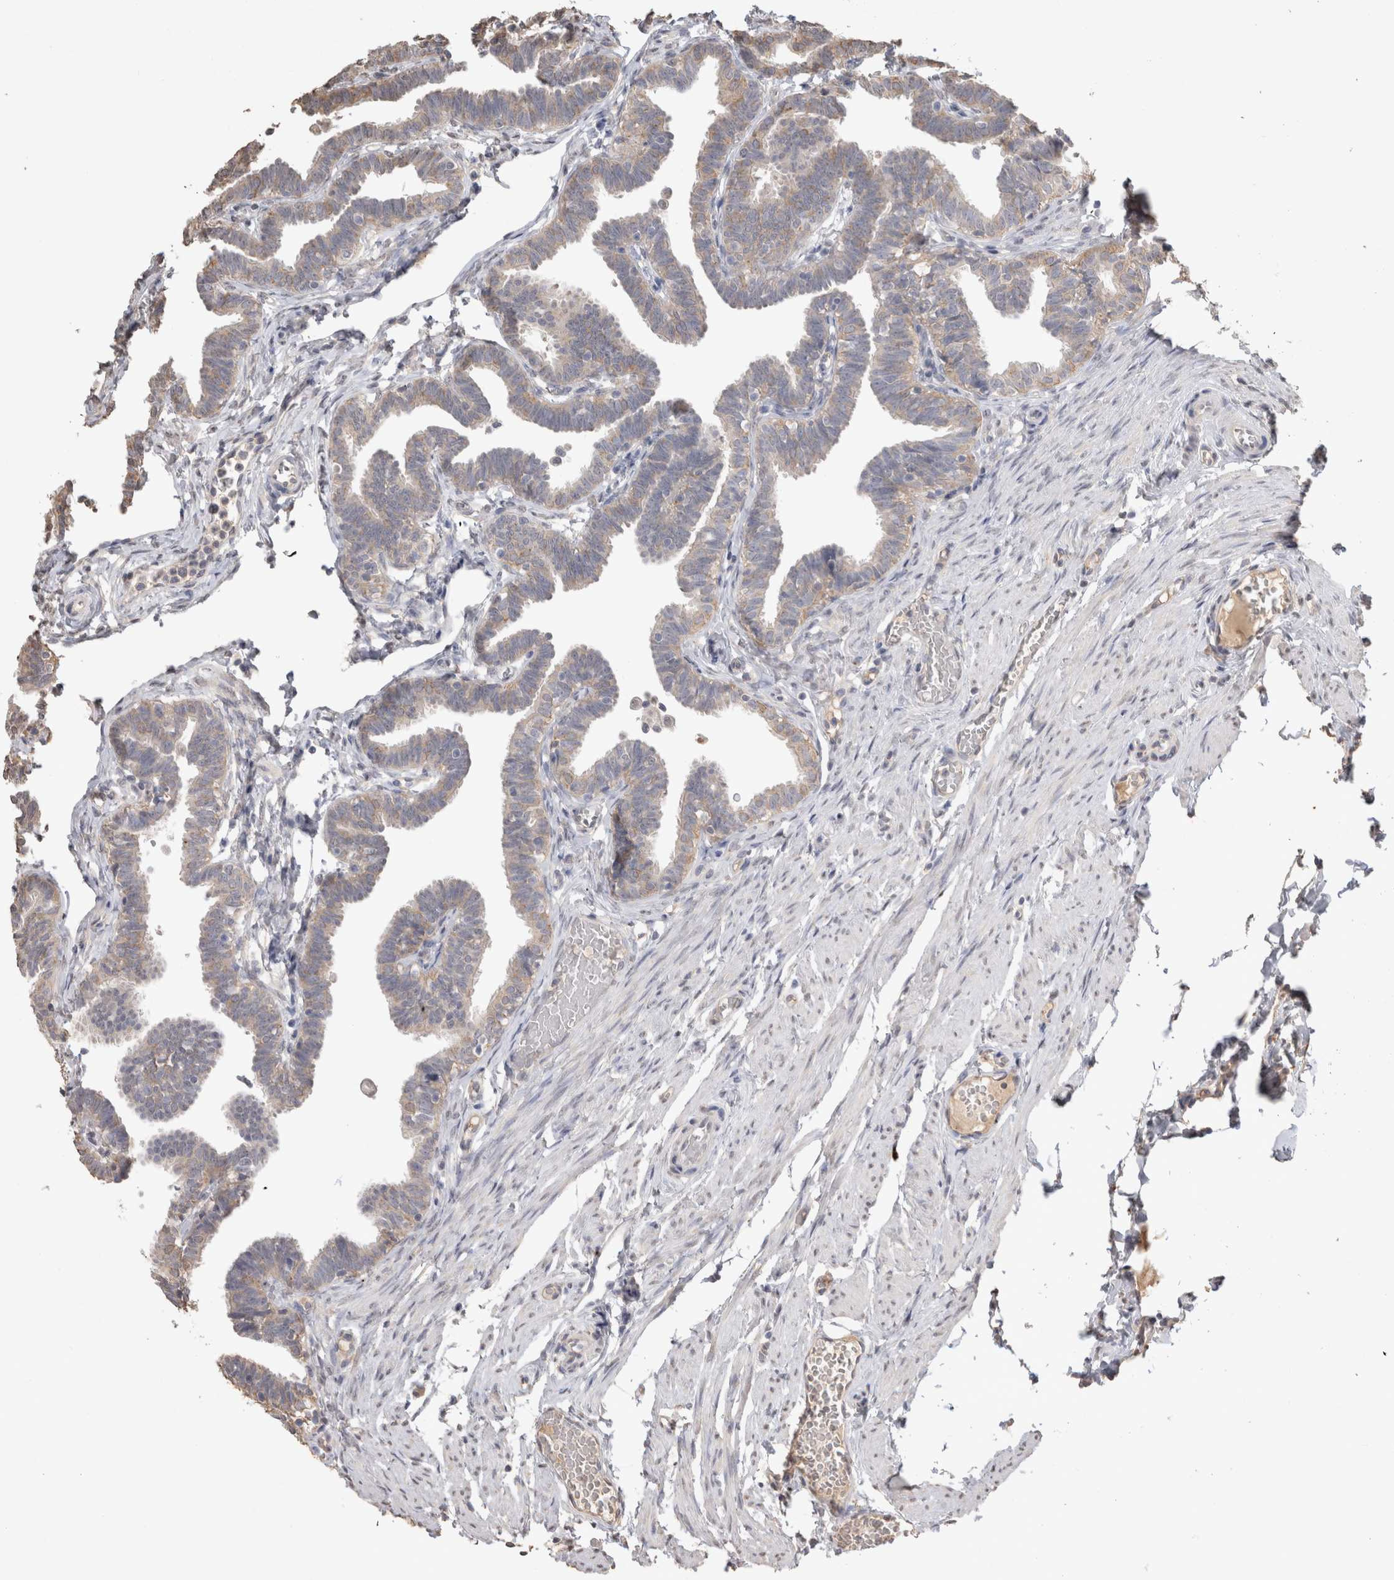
{"staining": {"intensity": "weak", "quantity": "<25%", "location": "cytoplasmic/membranous"}, "tissue": "fallopian tube", "cell_type": "Glandular cells", "image_type": "normal", "snomed": [{"axis": "morphology", "description": "Normal tissue, NOS"}, {"axis": "topography", "description": "Fallopian tube"}, {"axis": "topography", "description": "Ovary"}], "caption": "A high-resolution image shows immunohistochemistry (IHC) staining of normal fallopian tube, which reveals no significant expression in glandular cells. (Immunohistochemistry, brightfield microscopy, high magnification).", "gene": "NAALADL2", "patient": {"sex": "female", "age": 23}}